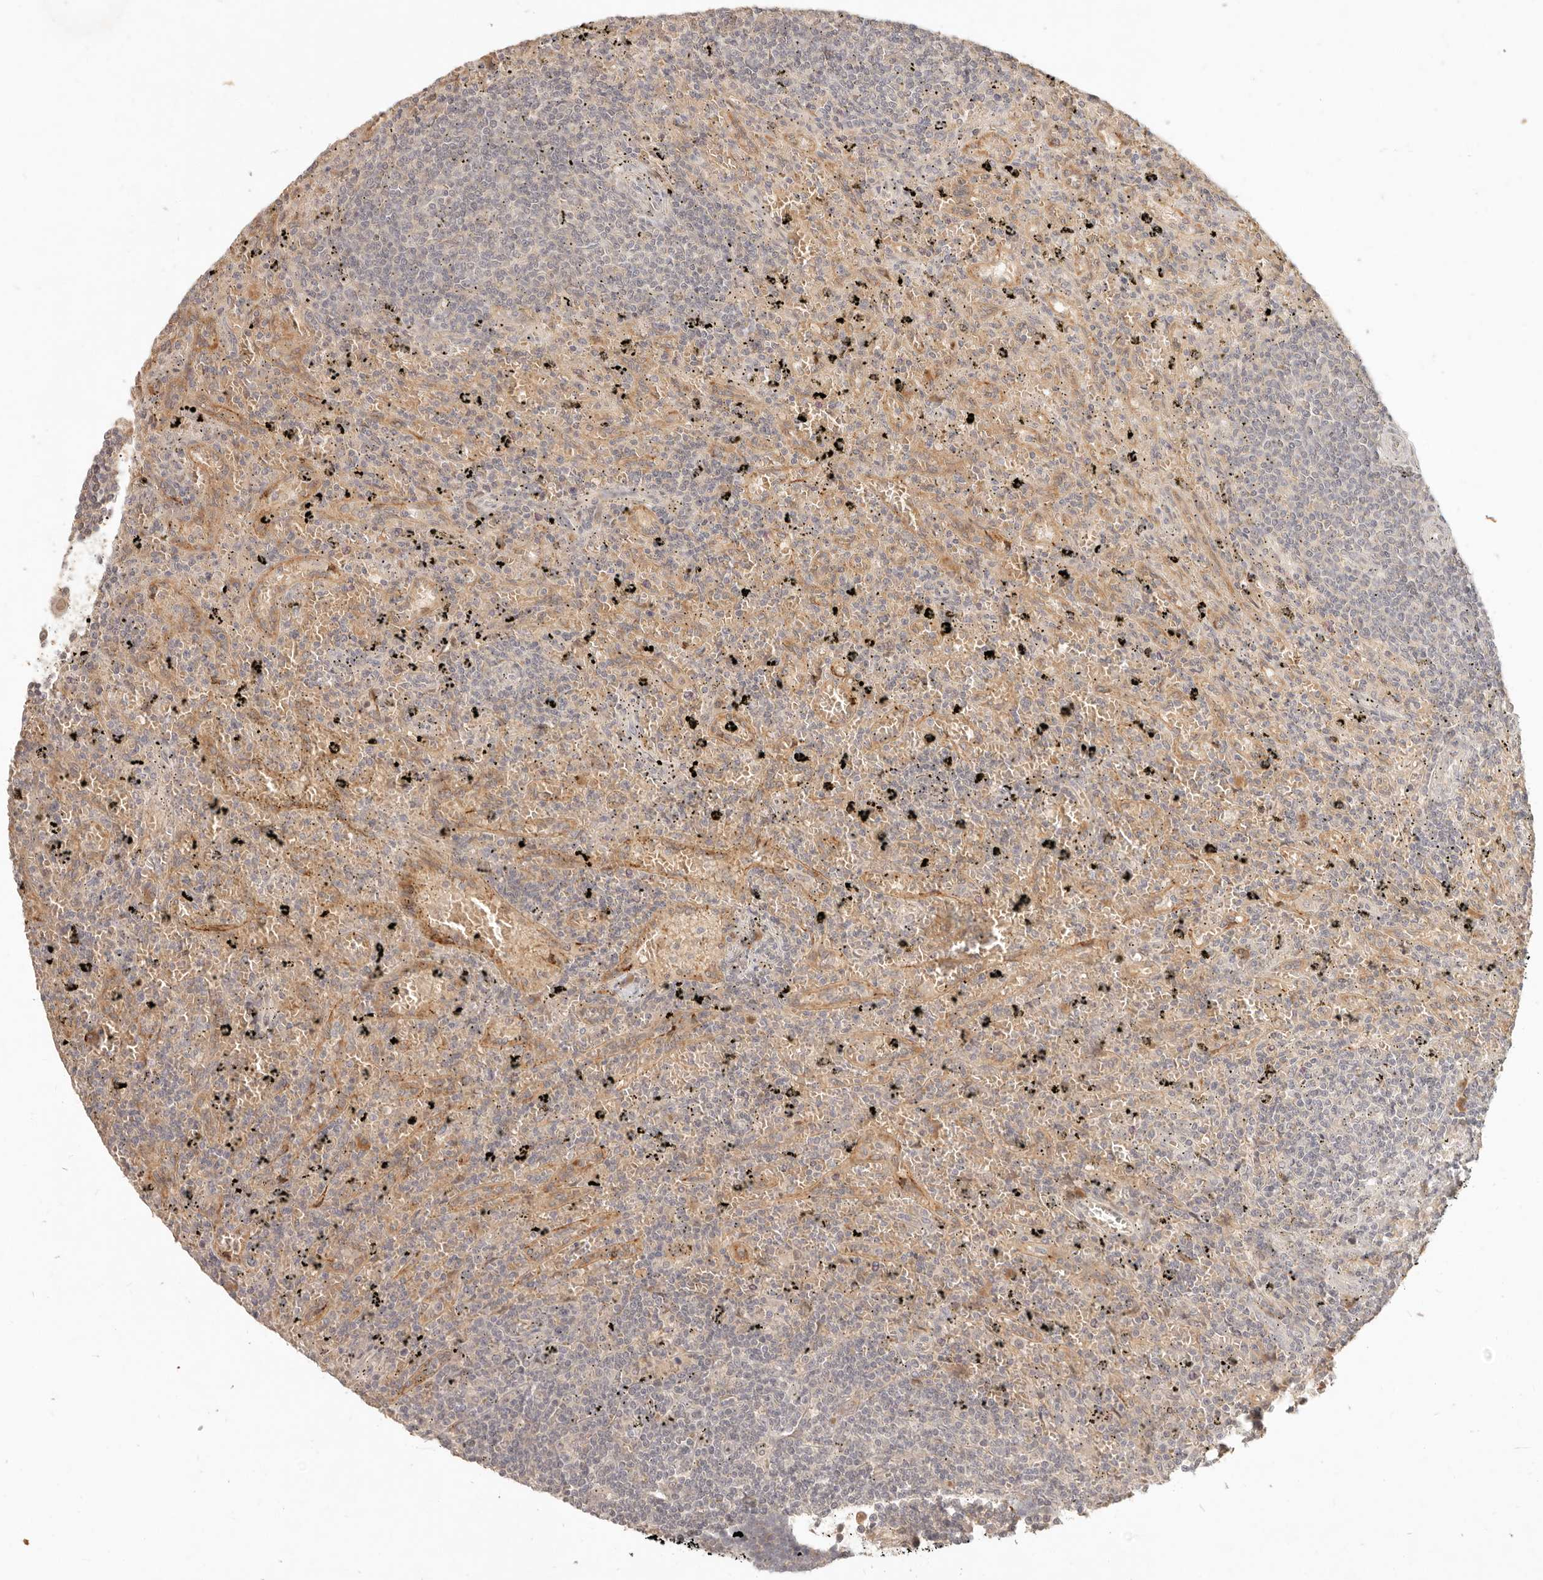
{"staining": {"intensity": "negative", "quantity": "none", "location": "none"}, "tissue": "lymphoma", "cell_type": "Tumor cells", "image_type": "cancer", "snomed": [{"axis": "morphology", "description": "Malignant lymphoma, non-Hodgkin's type, Low grade"}, {"axis": "topography", "description": "Spleen"}], "caption": "Tumor cells show no significant protein positivity in low-grade malignant lymphoma, non-Hodgkin's type.", "gene": "UBXN11", "patient": {"sex": "male", "age": 76}}